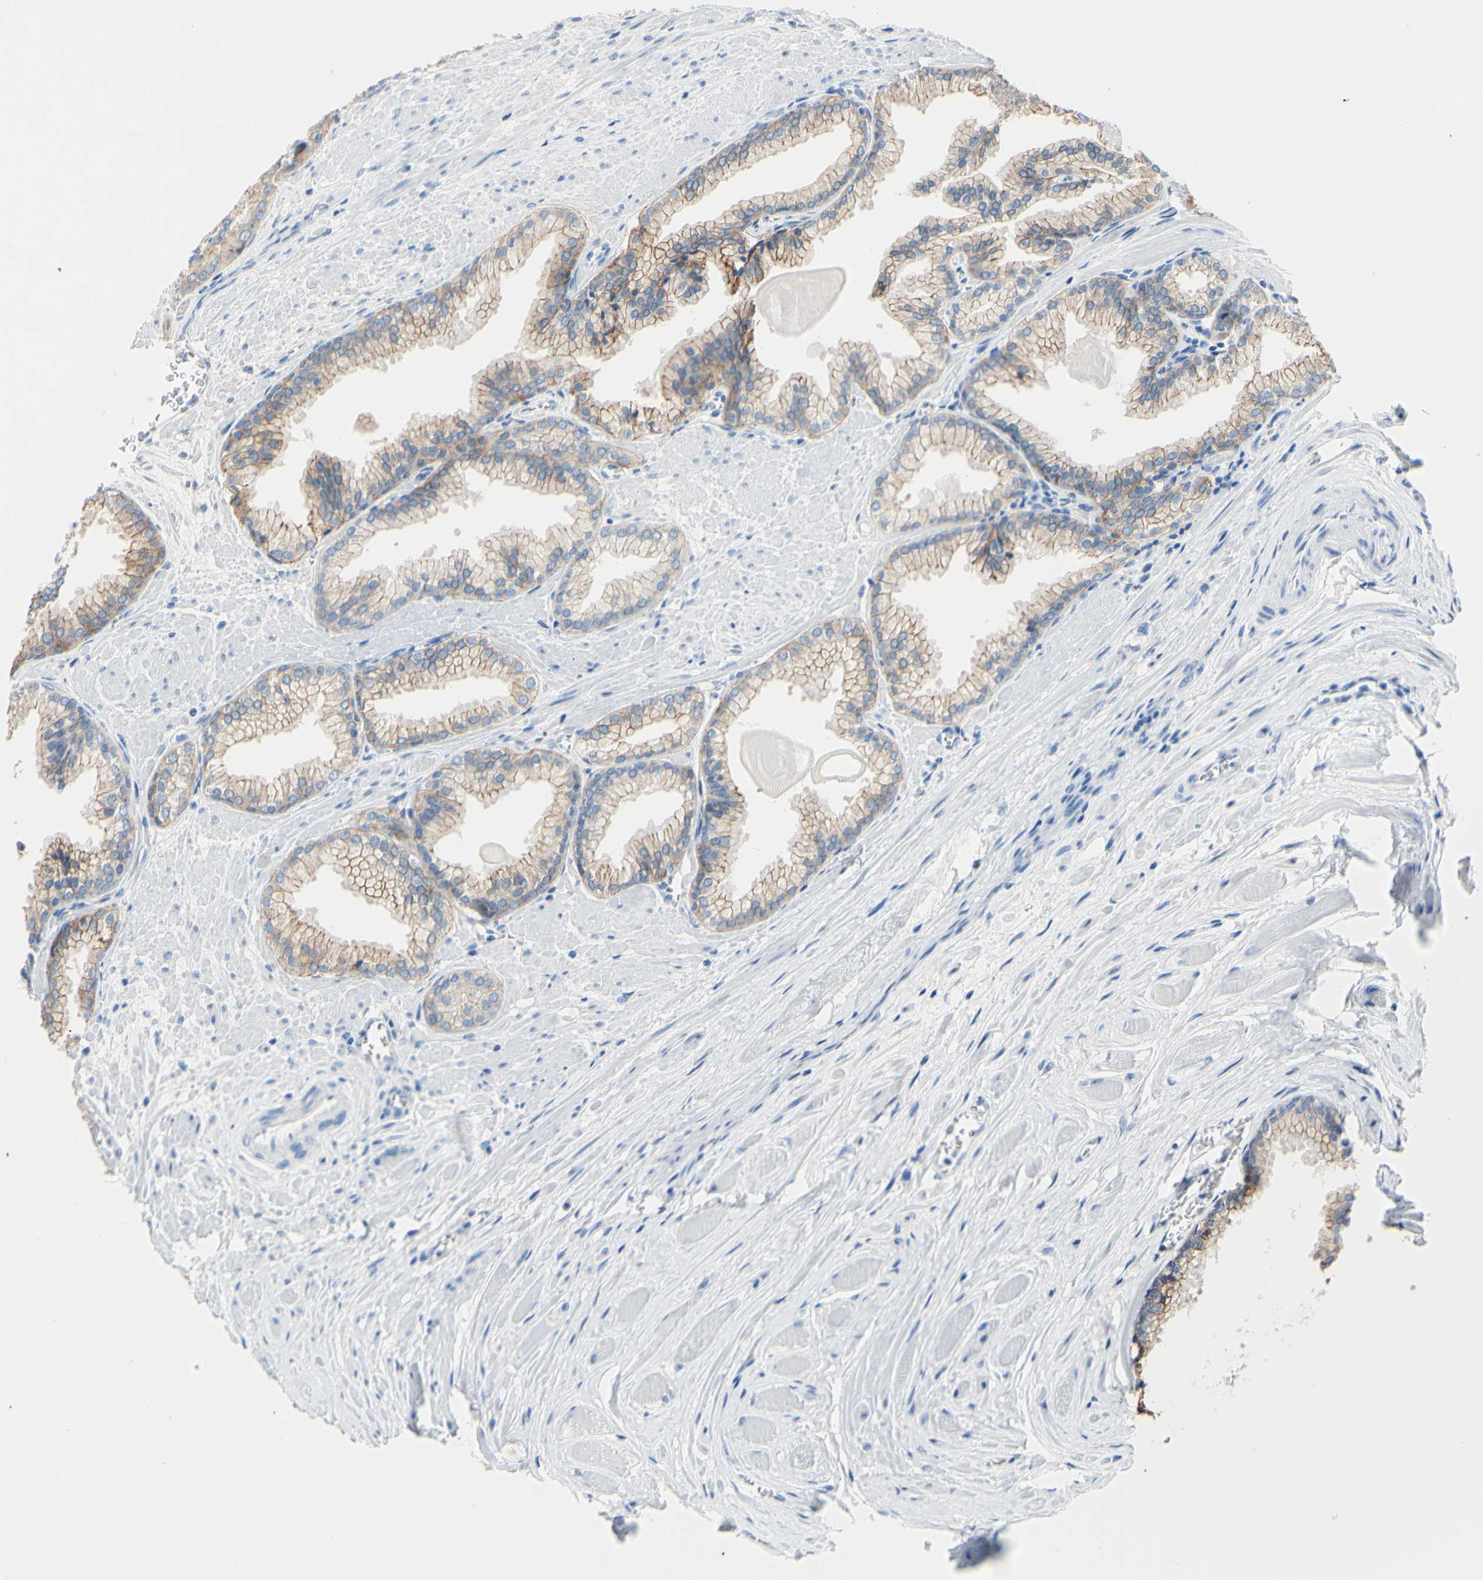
{"staining": {"intensity": "moderate", "quantity": ">75%", "location": "cytoplasmic/membranous"}, "tissue": "prostate cancer", "cell_type": "Tumor cells", "image_type": "cancer", "snomed": [{"axis": "morphology", "description": "Adenocarcinoma, Low grade"}, {"axis": "topography", "description": "Prostate"}], "caption": "Immunohistochemistry (IHC) of prostate cancer shows medium levels of moderate cytoplasmic/membranous staining in approximately >75% of tumor cells.", "gene": "DSC2", "patient": {"sex": "male", "age": 59}}